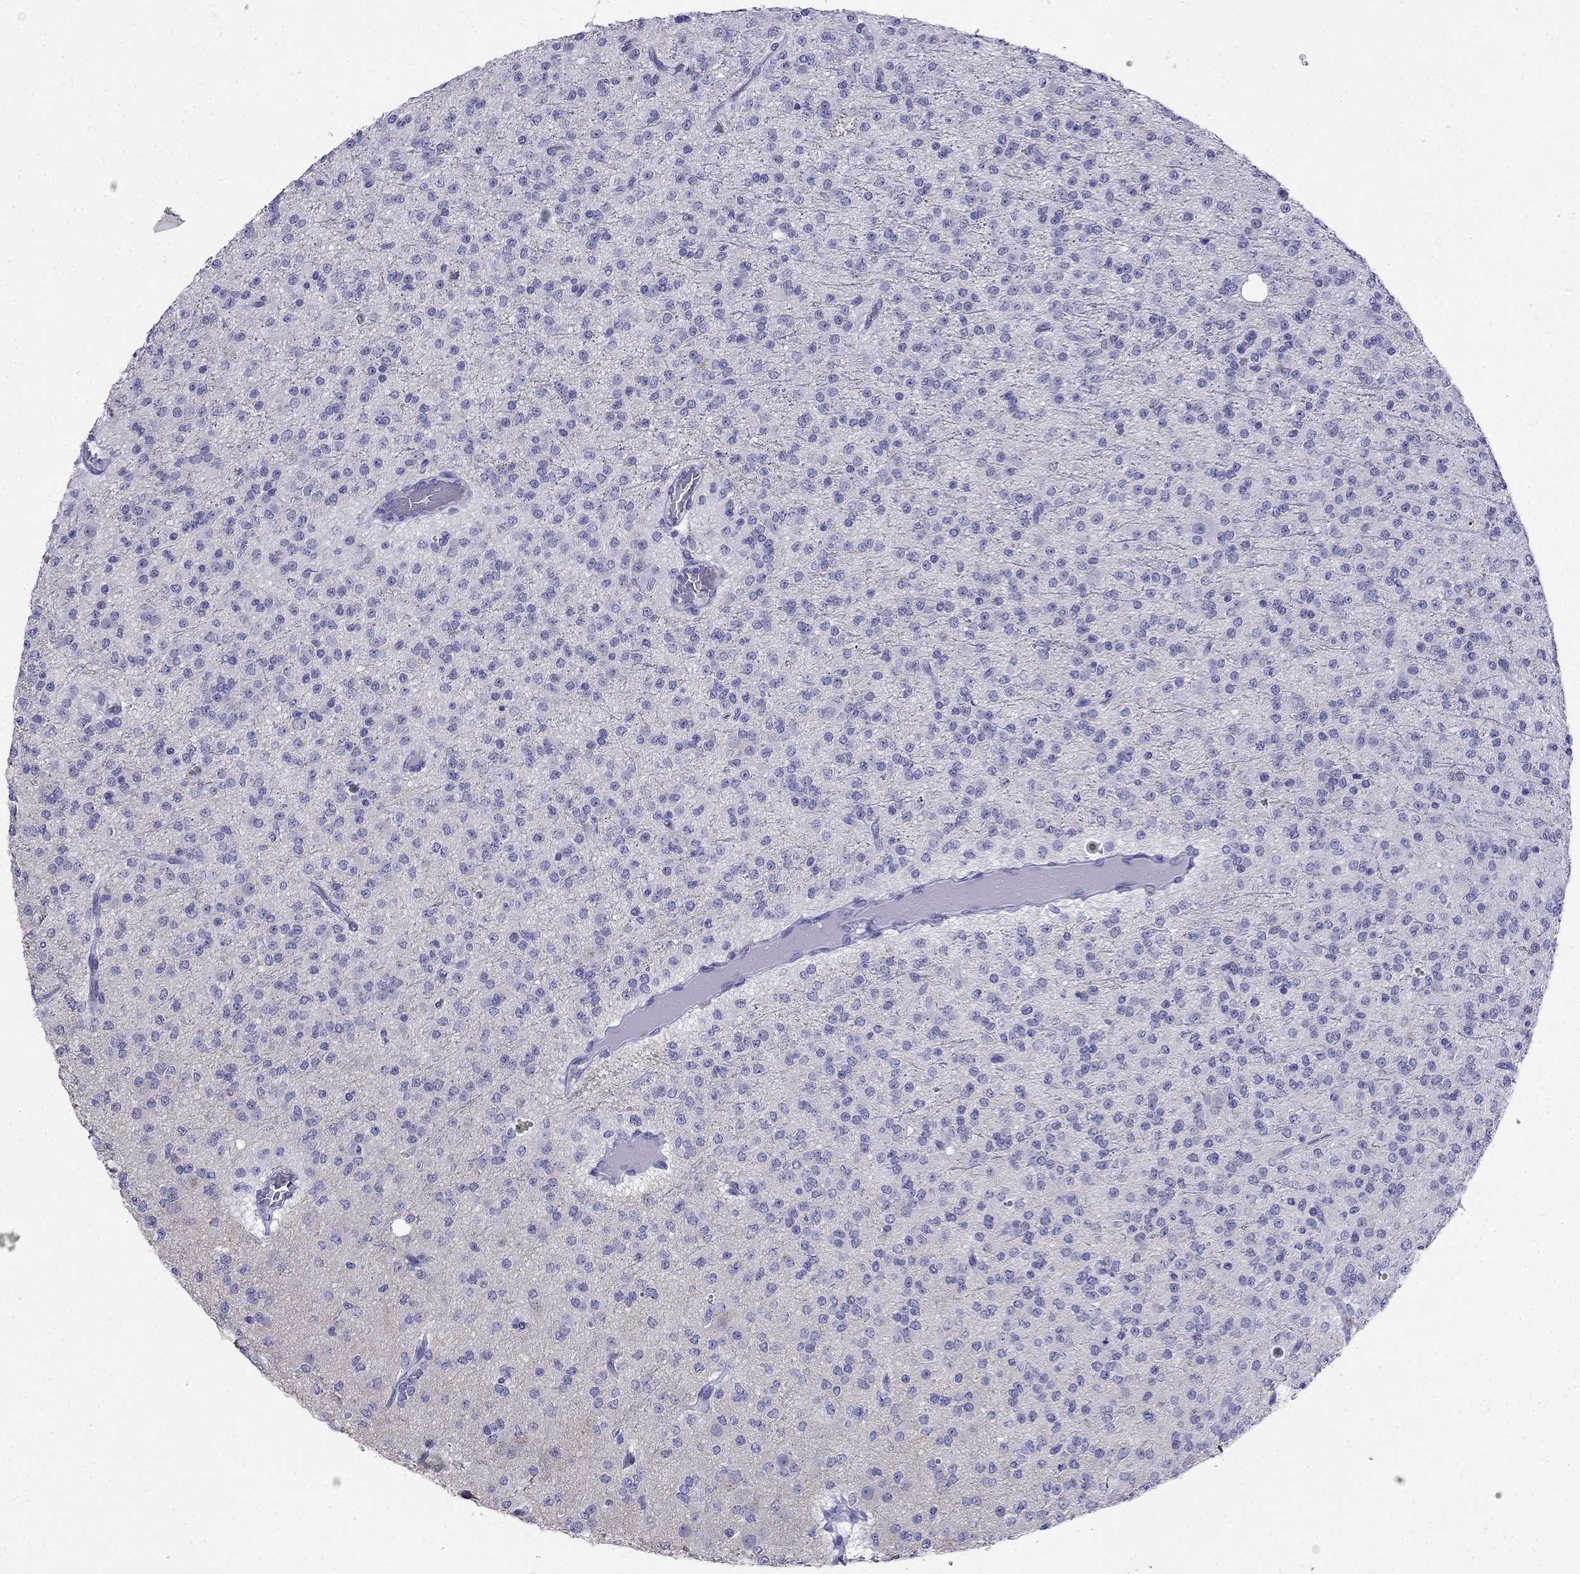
{"staining": {"intensity": "negative", "quantity": "none", "location": "none"}, "tissue": "glioma", "cell_type": "Tumor cells", "image_type": "cancer", "snomed": [{"axis": "morphology", "description": "Glioma, malignant, Low grade"}, {"axis": "topography", "description": "Brain"}], "caption": "Immunohistochemistry of human glioma demonstrates no positivity in tumor cells.", "gene": "PPP1R36", "patient": {"sex": "male", "age": 27}}